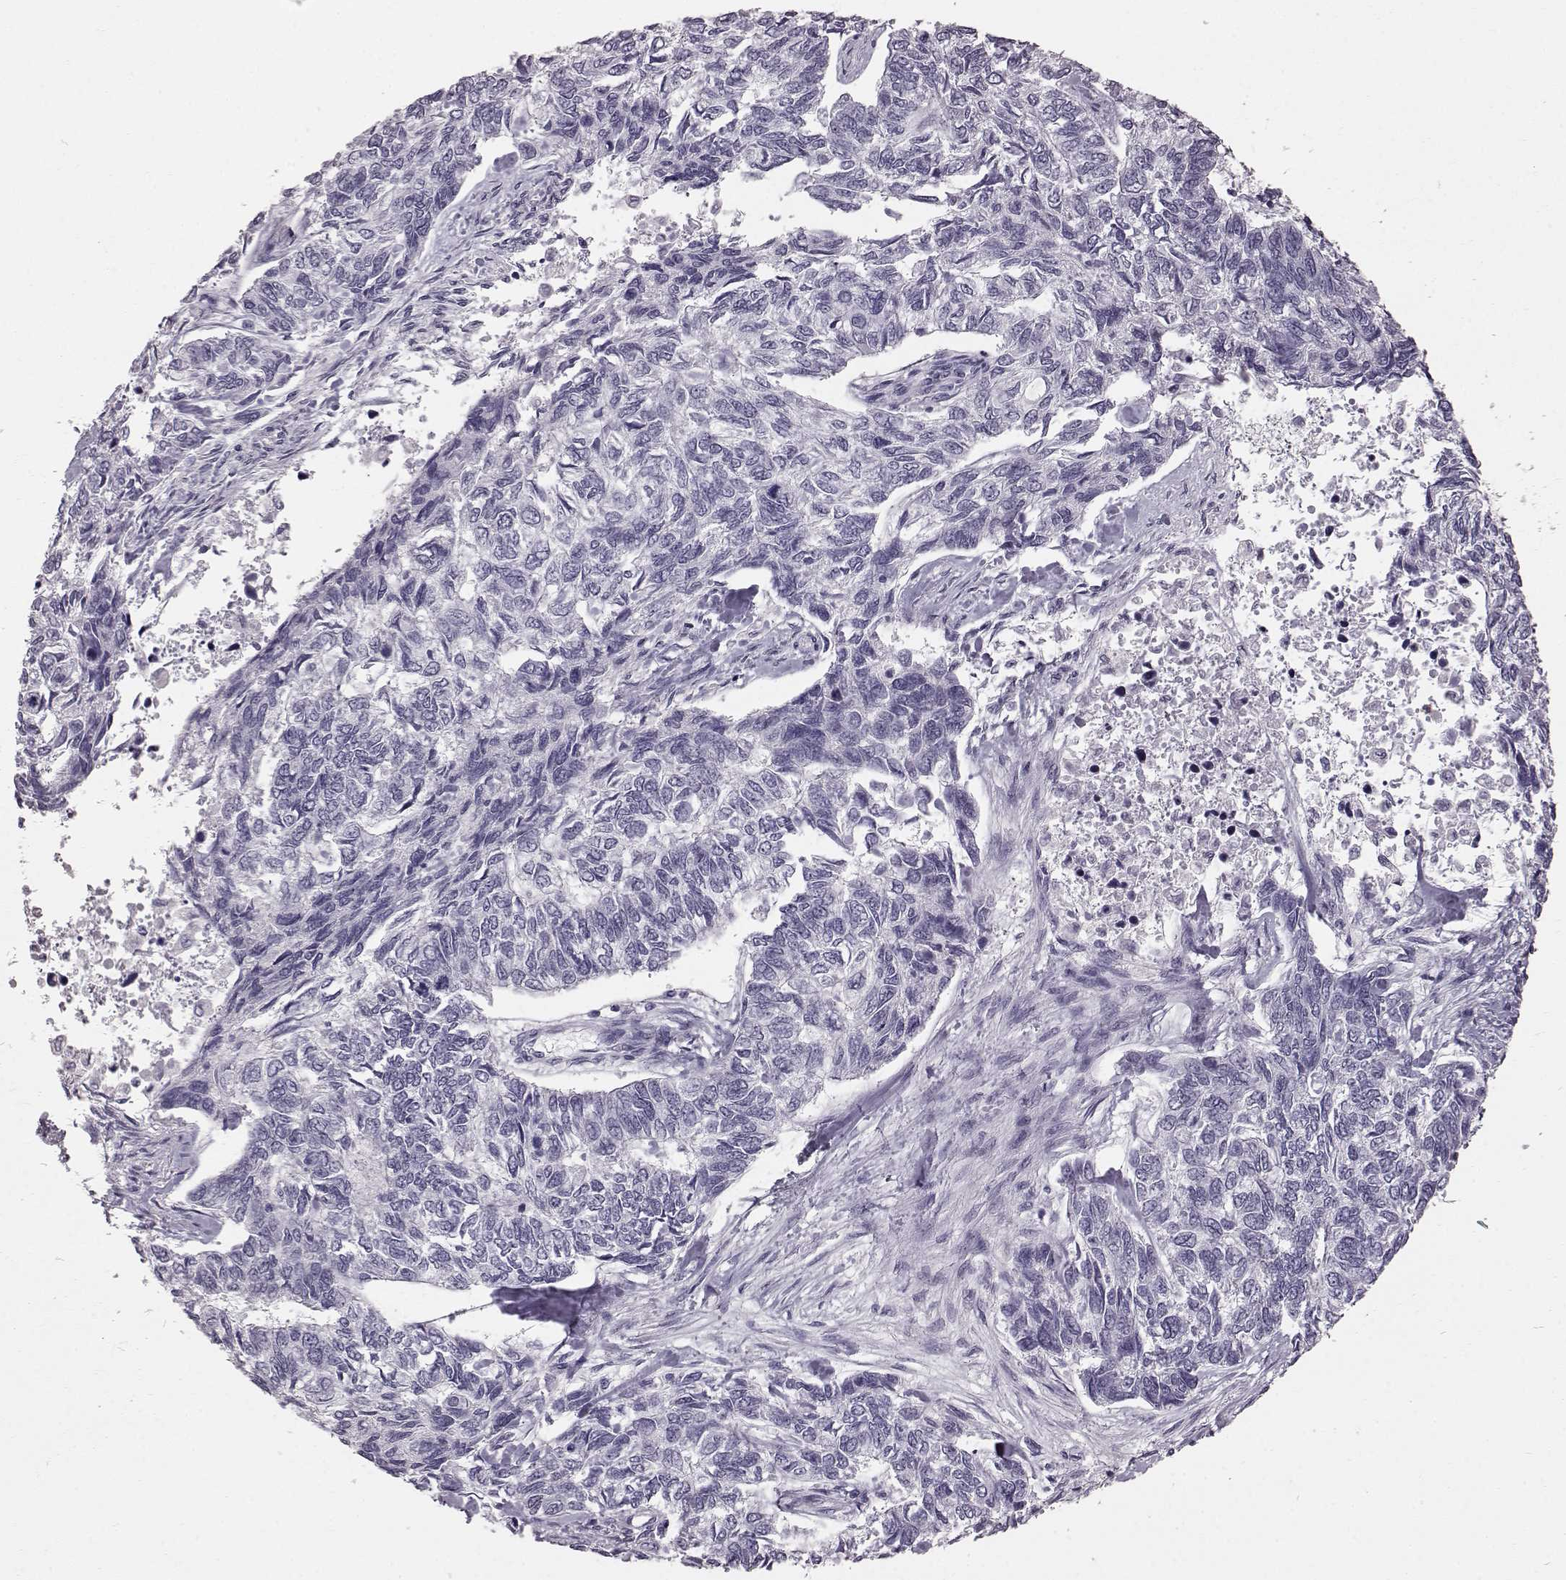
{"staining": {"intensity": "negative", "quantity": "none", "location": "none"}, "tissue": "skin cancer", "cell_type": "Tumor cells", "image_type": "cancer", "snomed": [{"axis": "morphology", "description": "Basal cell carcinoma"}, {"axis": "topography", "description": "Skin"}], "caption": "DAB (3,3'-diaminobenzidine) immunohistochemical staining of skin cancer (basal cell carcinoma) reveals no significant expression in tumor cells. Brightfield microscopy of IHC stained with DAB (brown) and hematoxylin (blue), captured at high magnification.", "gene": "FUT4", "patient": {"sex": "female", "age": 65}}